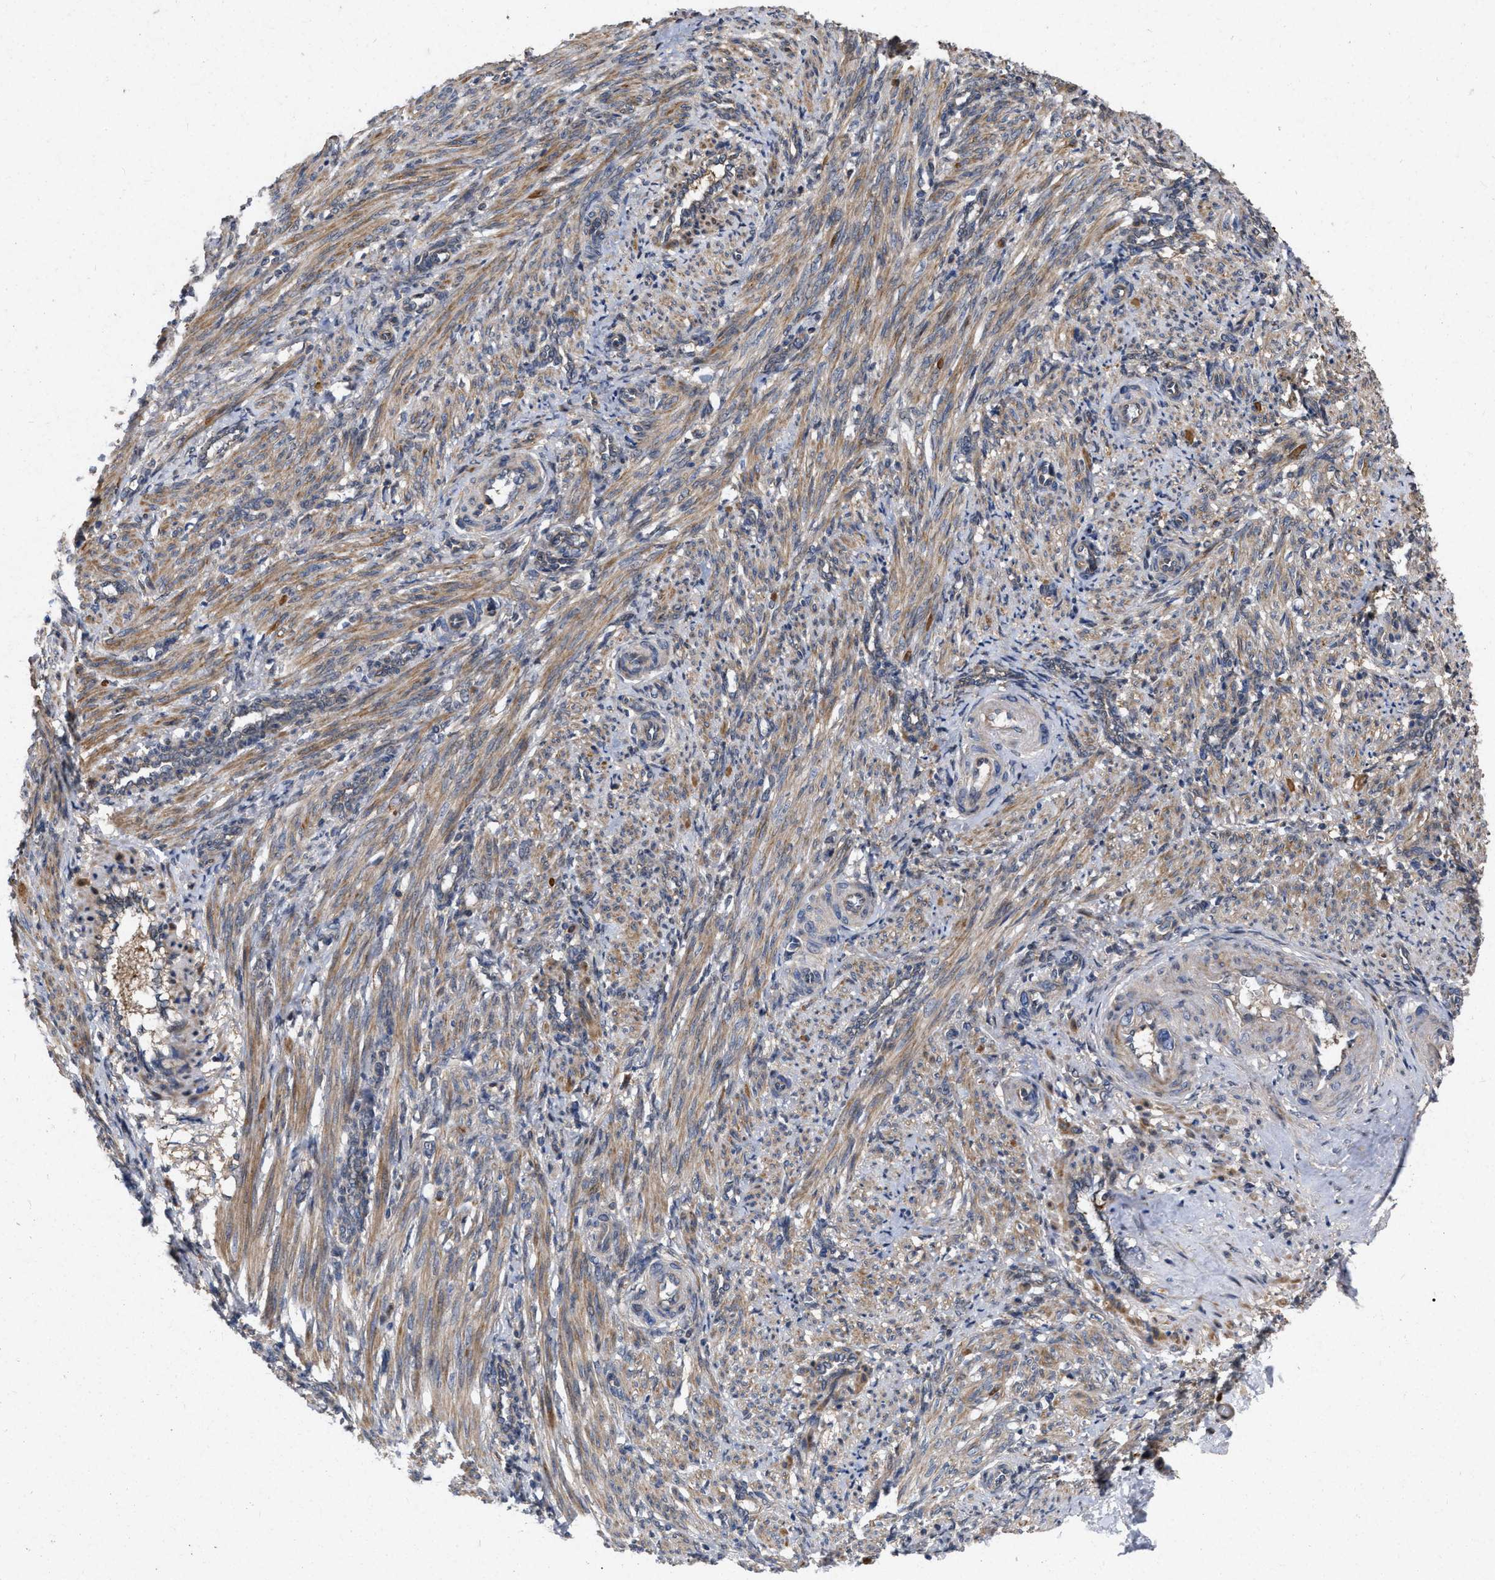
{"staining": {"intensity": "moderate", "quantity": ">75%", "location": "cytoplasmic/membranous"}, "tissue": "smooth muscle", "cell_type": "Smooth muscle cells", "image_type": "normal", "snomed": [{"axis": "morphology", "description": "Normal tissue, NOS"}, {"axis": "topography", "description": "Endometrium"}], "caption": "DAB (3,3'-diaminobenzidine) immunohistochemical staining of benign smooth muscle reveals moderate cytoplasmic/membranous protein expression in about >75% of smooth muscle cells.", "gene": "CDKN2C", "patient": {"sex": "female", "age": 33}}